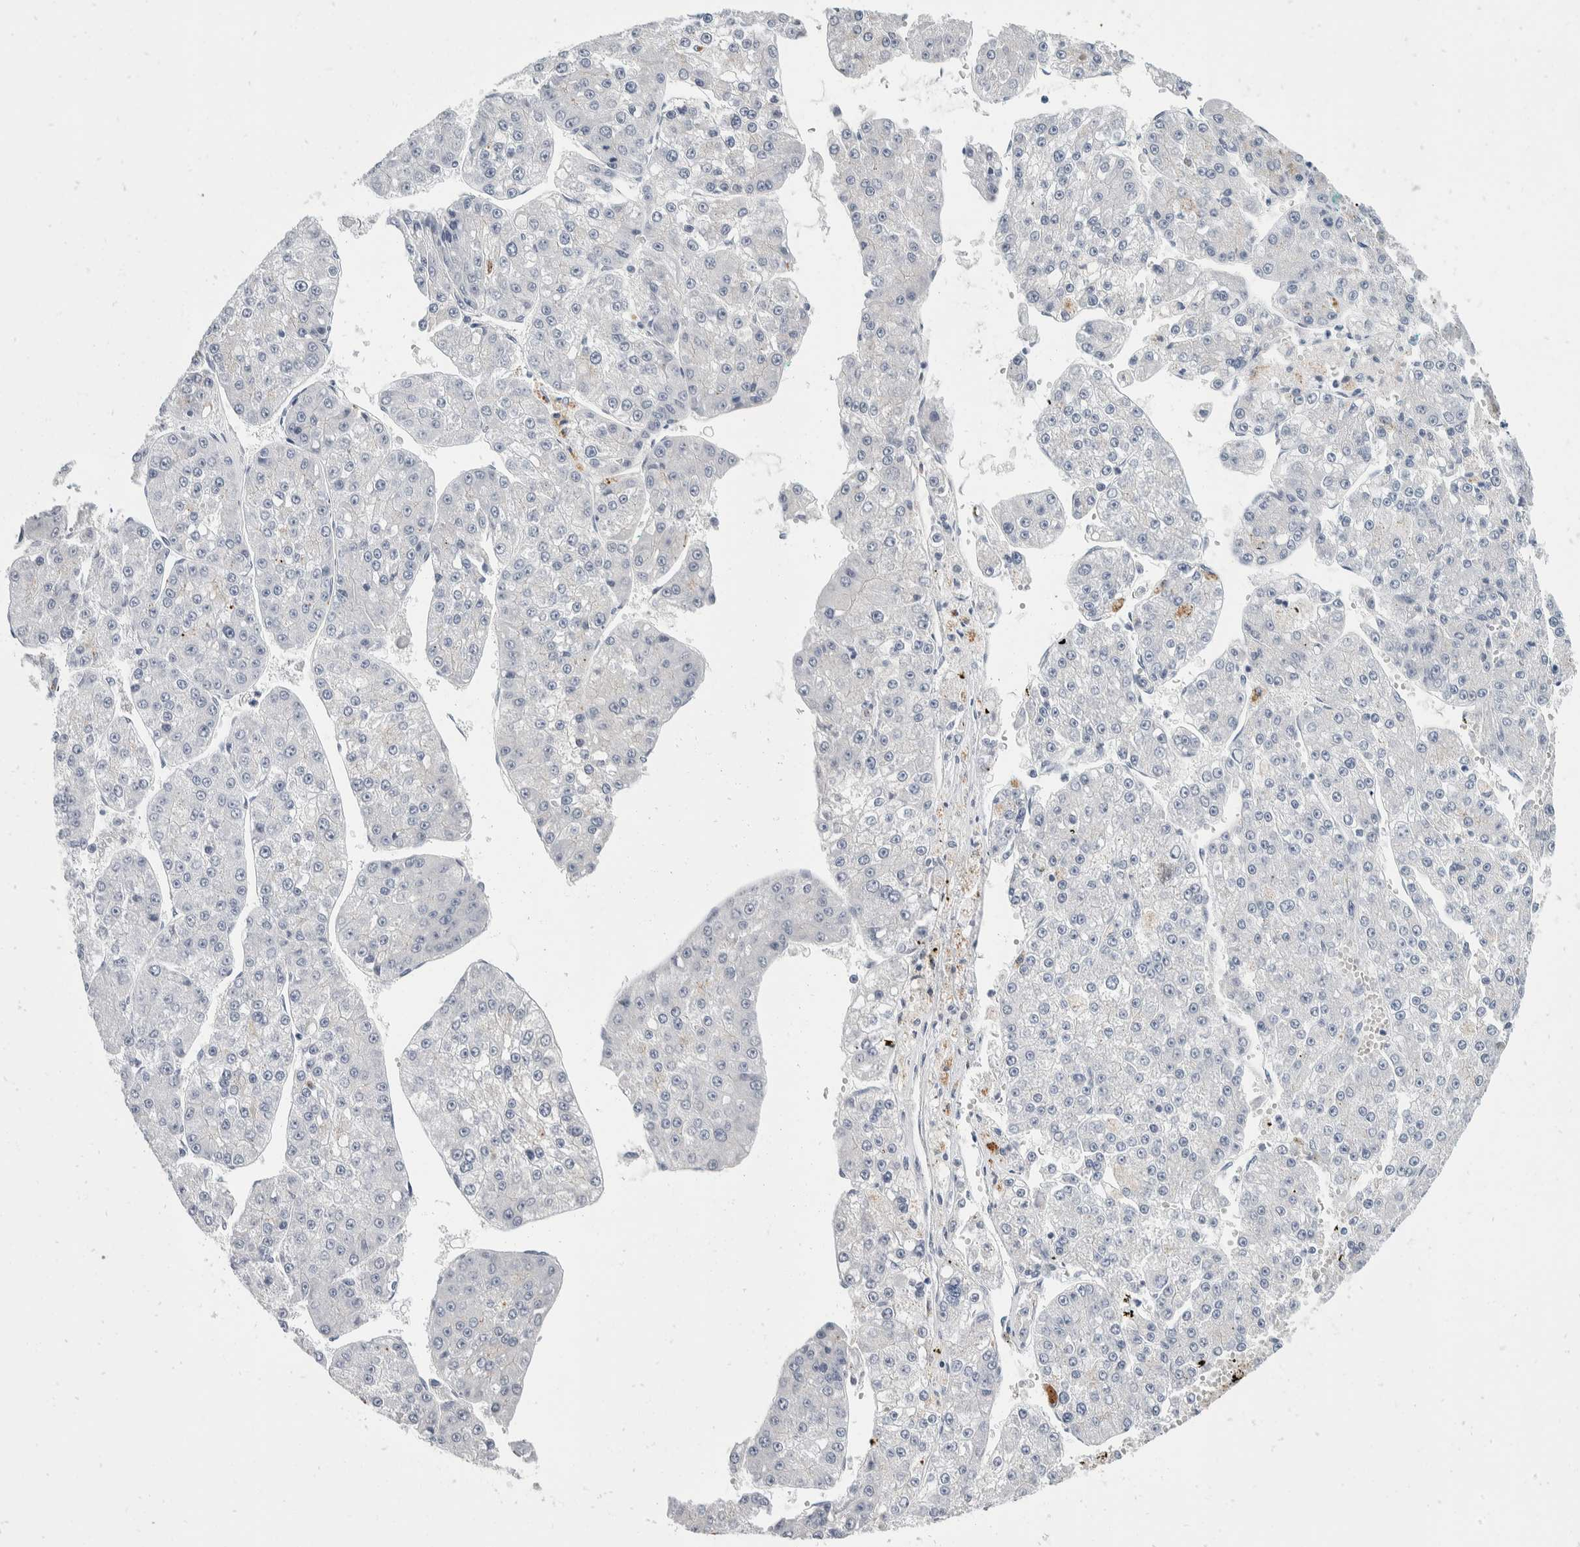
{"staining": {"intensity": "moderate", "quantity": "<25%", "location": "cytoplasmic/membranous"}, "tissue": "liver cancer", "cell_type": "Tumor cells", "image_type": "cancer", "snomed": [{"axis": "morphology", "description": "Carcinoma, Hepatocellular, NOS"}, {"axis": "topography", "description": "Liver"}], "caption": "Protein staining reveals moderate cytoplasmic/membranous staining in about <25% of tumor cells in liver cancer. (DAB = brown stain, brightfield microscopy at high magnification).", "gene": "CATSPERD", "patient": {"sex": "female", "age": 73}}